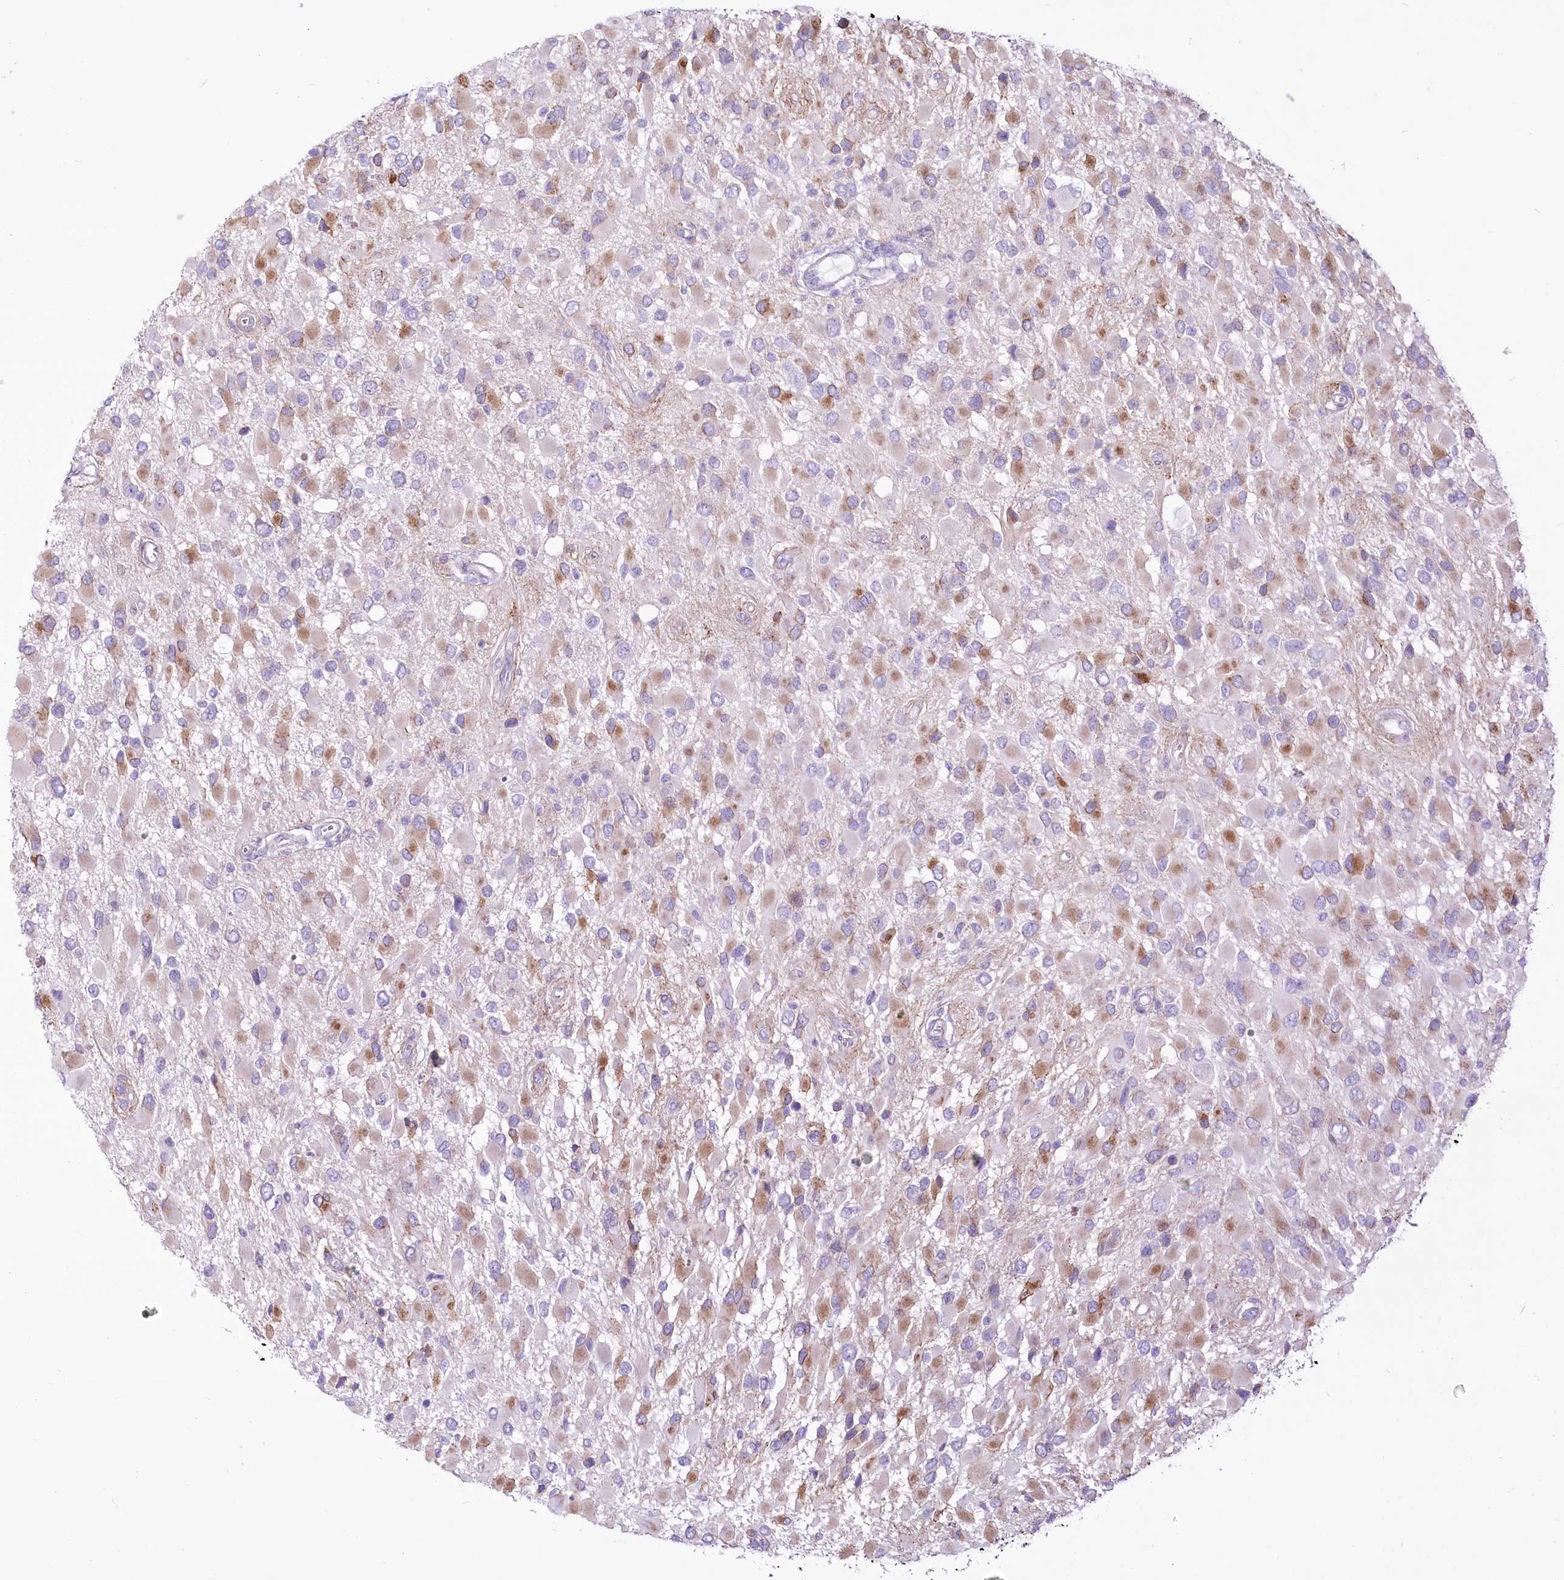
{"staining": {"intensity": "moderate", "quantity": "<25%", "location": "cytoplasmic/membranous"}, "tissue": "glioma", "cell_type": "Tumor cells", "image_type": "cancer", "snomed": [{"axis": "morphology", "description": "Glioma, malignant, High grade"}, {"axis": "topography", "description": "Brain"}], "caption": "Moderate cytoplasmic/membranous protein positivity is identified in about <25% of tumor cells in glioma.", "gene": "STT3B", "patient": {"sex": "male", "age": 53}}